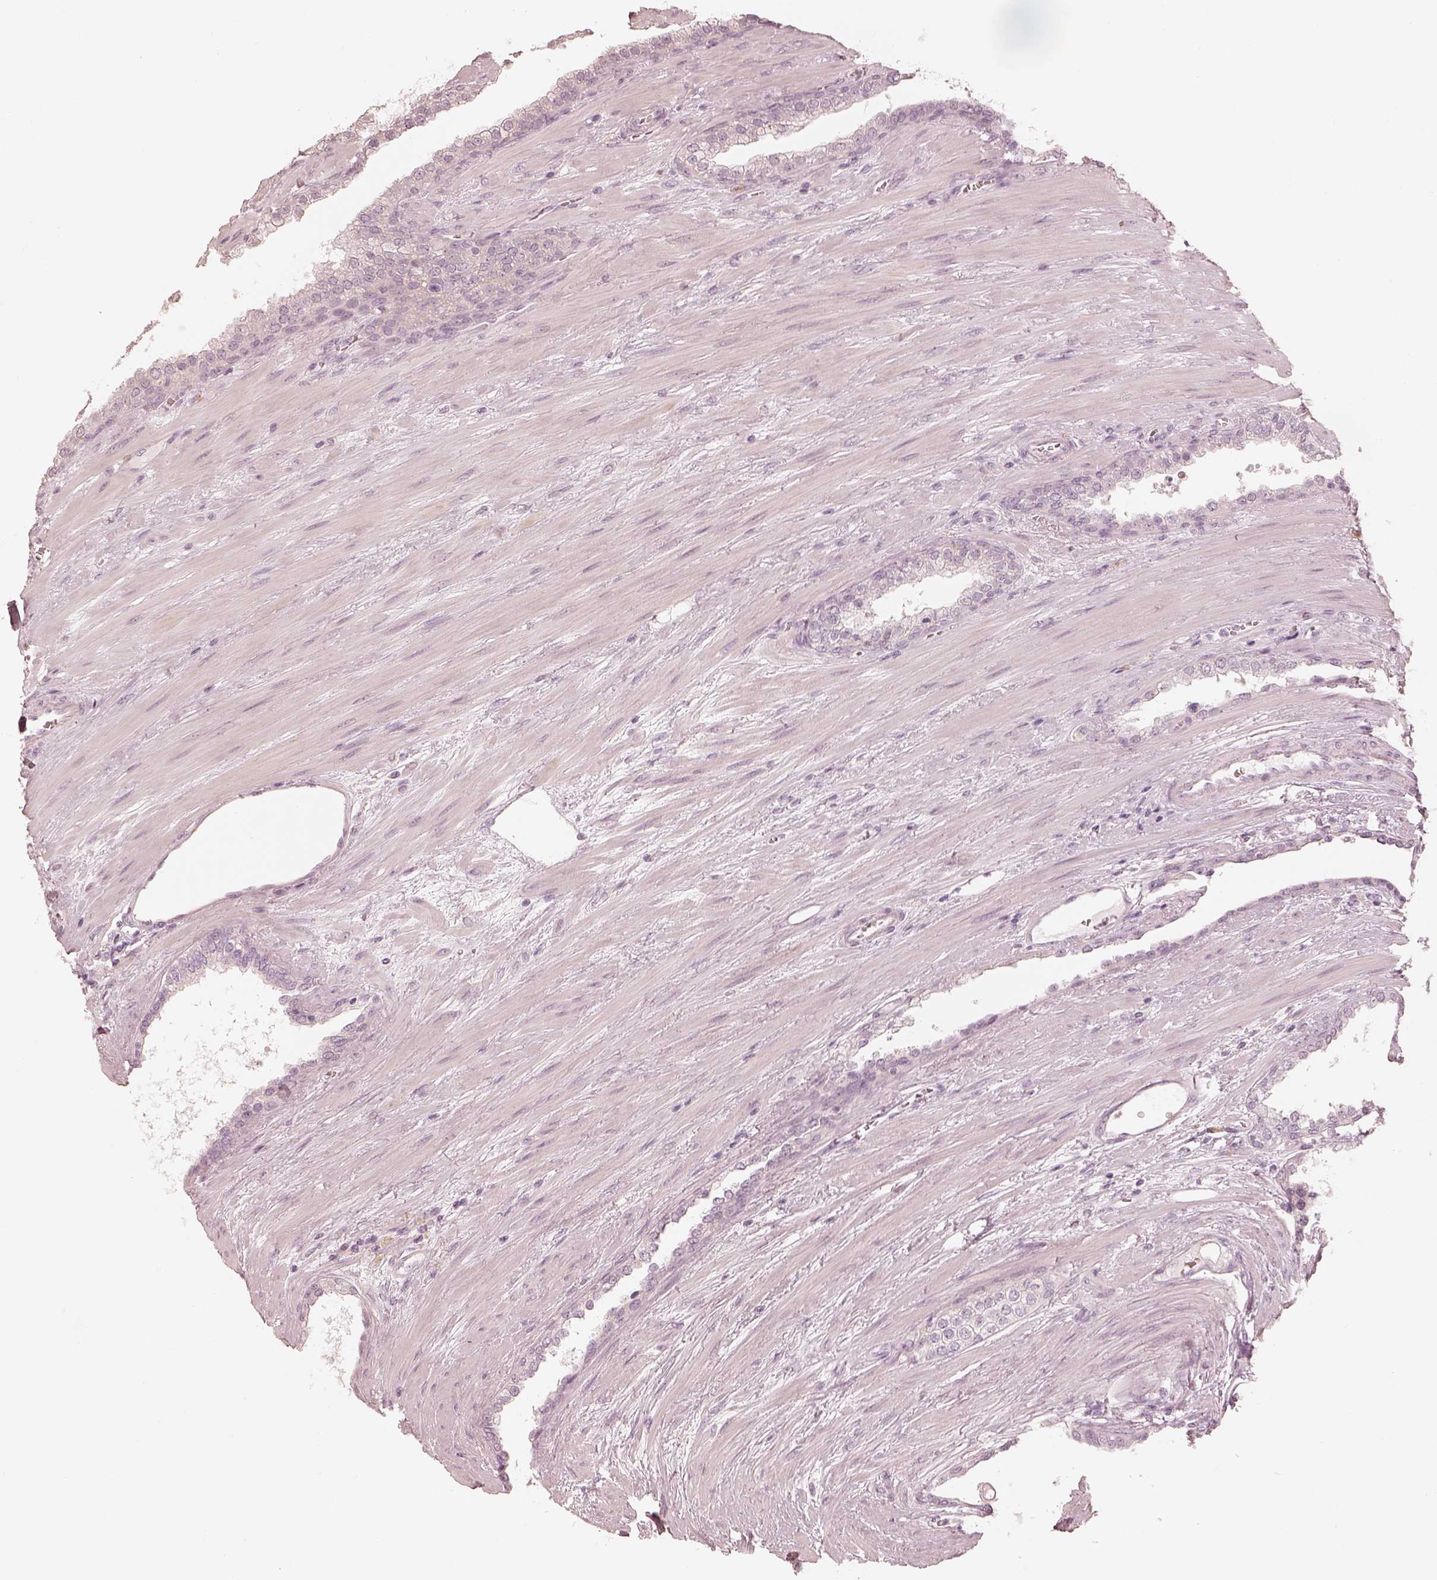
{"staining": {"intensity": "negative", "quantity": "none", "location": "none"}, "tissue": "prostate cancer", "cell_type": "Tumor cells", "image_type": "cancer", "snomed": [{"axis": "morphology", "description": "Adenocarcinoma, NOS"}, {"axis": "topography", "description": "Prostate"}], "caption": "The histopathology image displays no staining of tumor cells in prostate cancer.", "gene": "CALR3", "patient": {"sex": "male", "age": 67}}